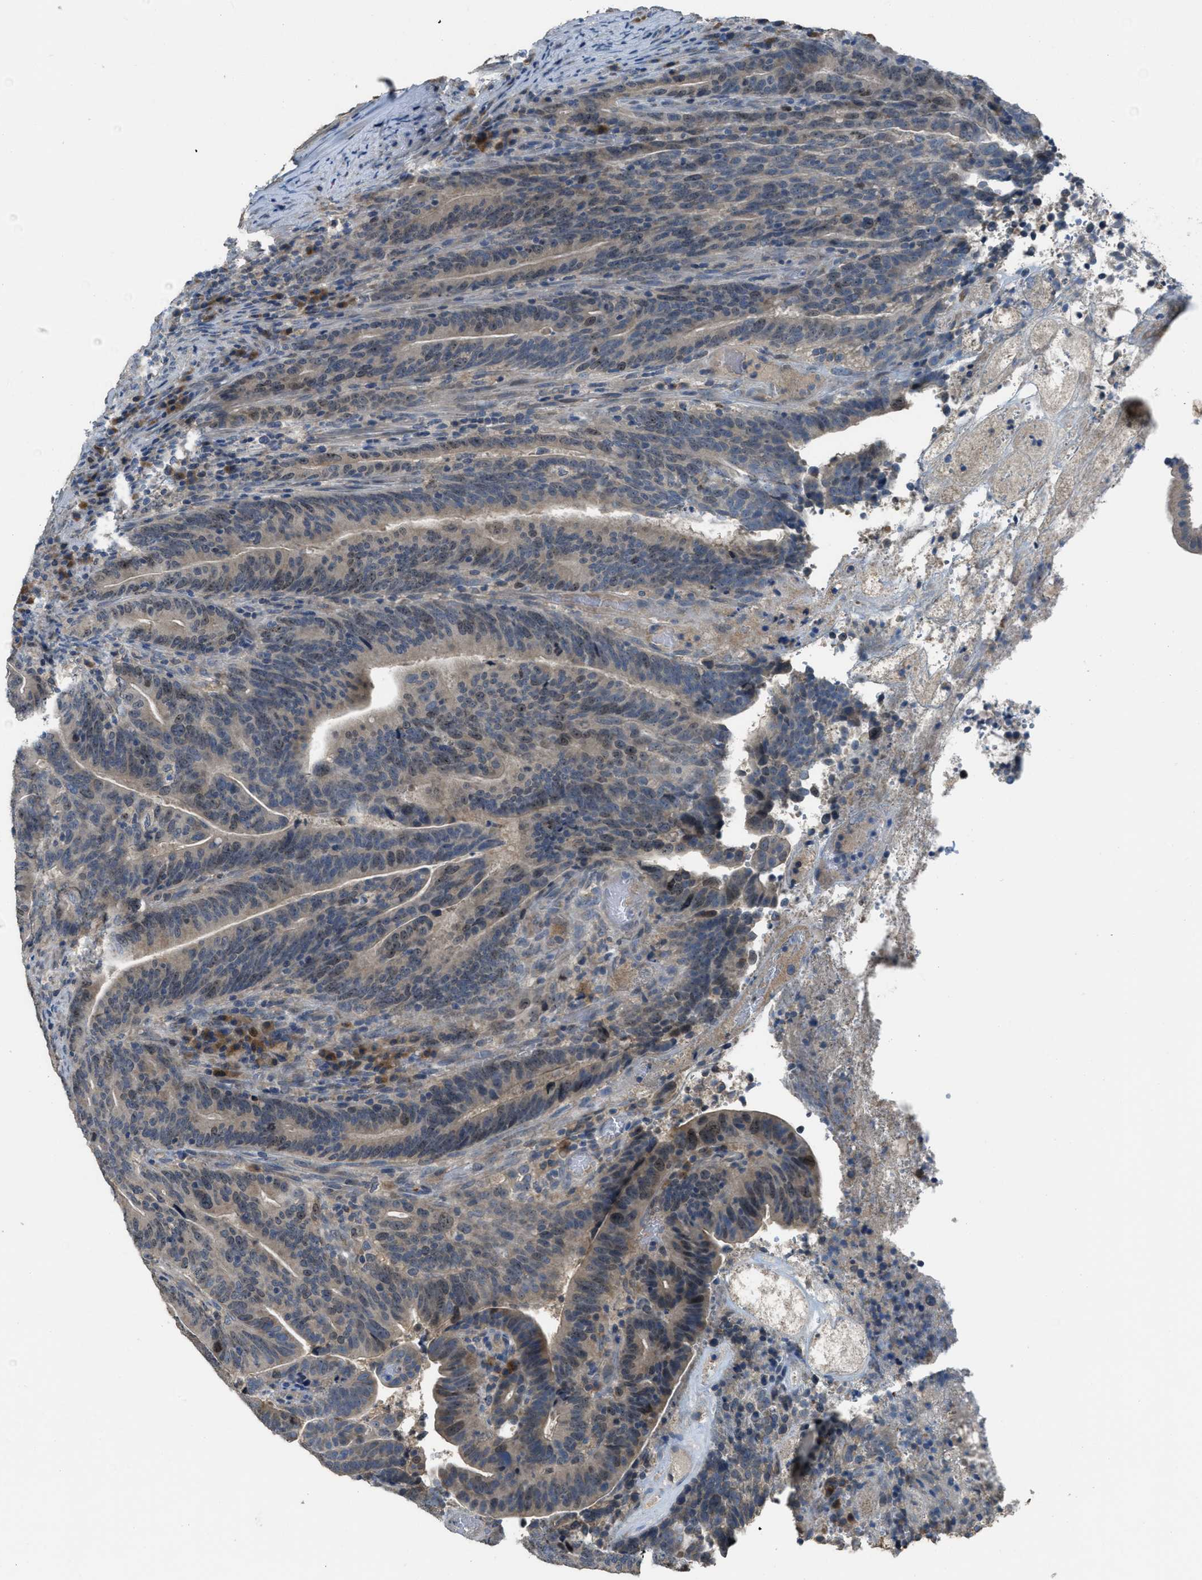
{"staining": {"intensity": "moderate", "quantity": "<25%", "location": "nuclear"}, "tissue": "colorectal cancer", "cell_type": "Tumor cells", "image_type": "cancer", "snomed": [{"axis": "morphology", "description": "Adenocarcinoma, NOS"}, {"axis": "topography", "description": "Colon"}], "caption": "Immunohistochemical staining of adenocarcinoma (colorectal) exhibits low levels of moderate nuclear positivity in approximately <25% of tumor cells.", "gene": "MIS18A", "patient": {"sex": "female", "age": 66}}